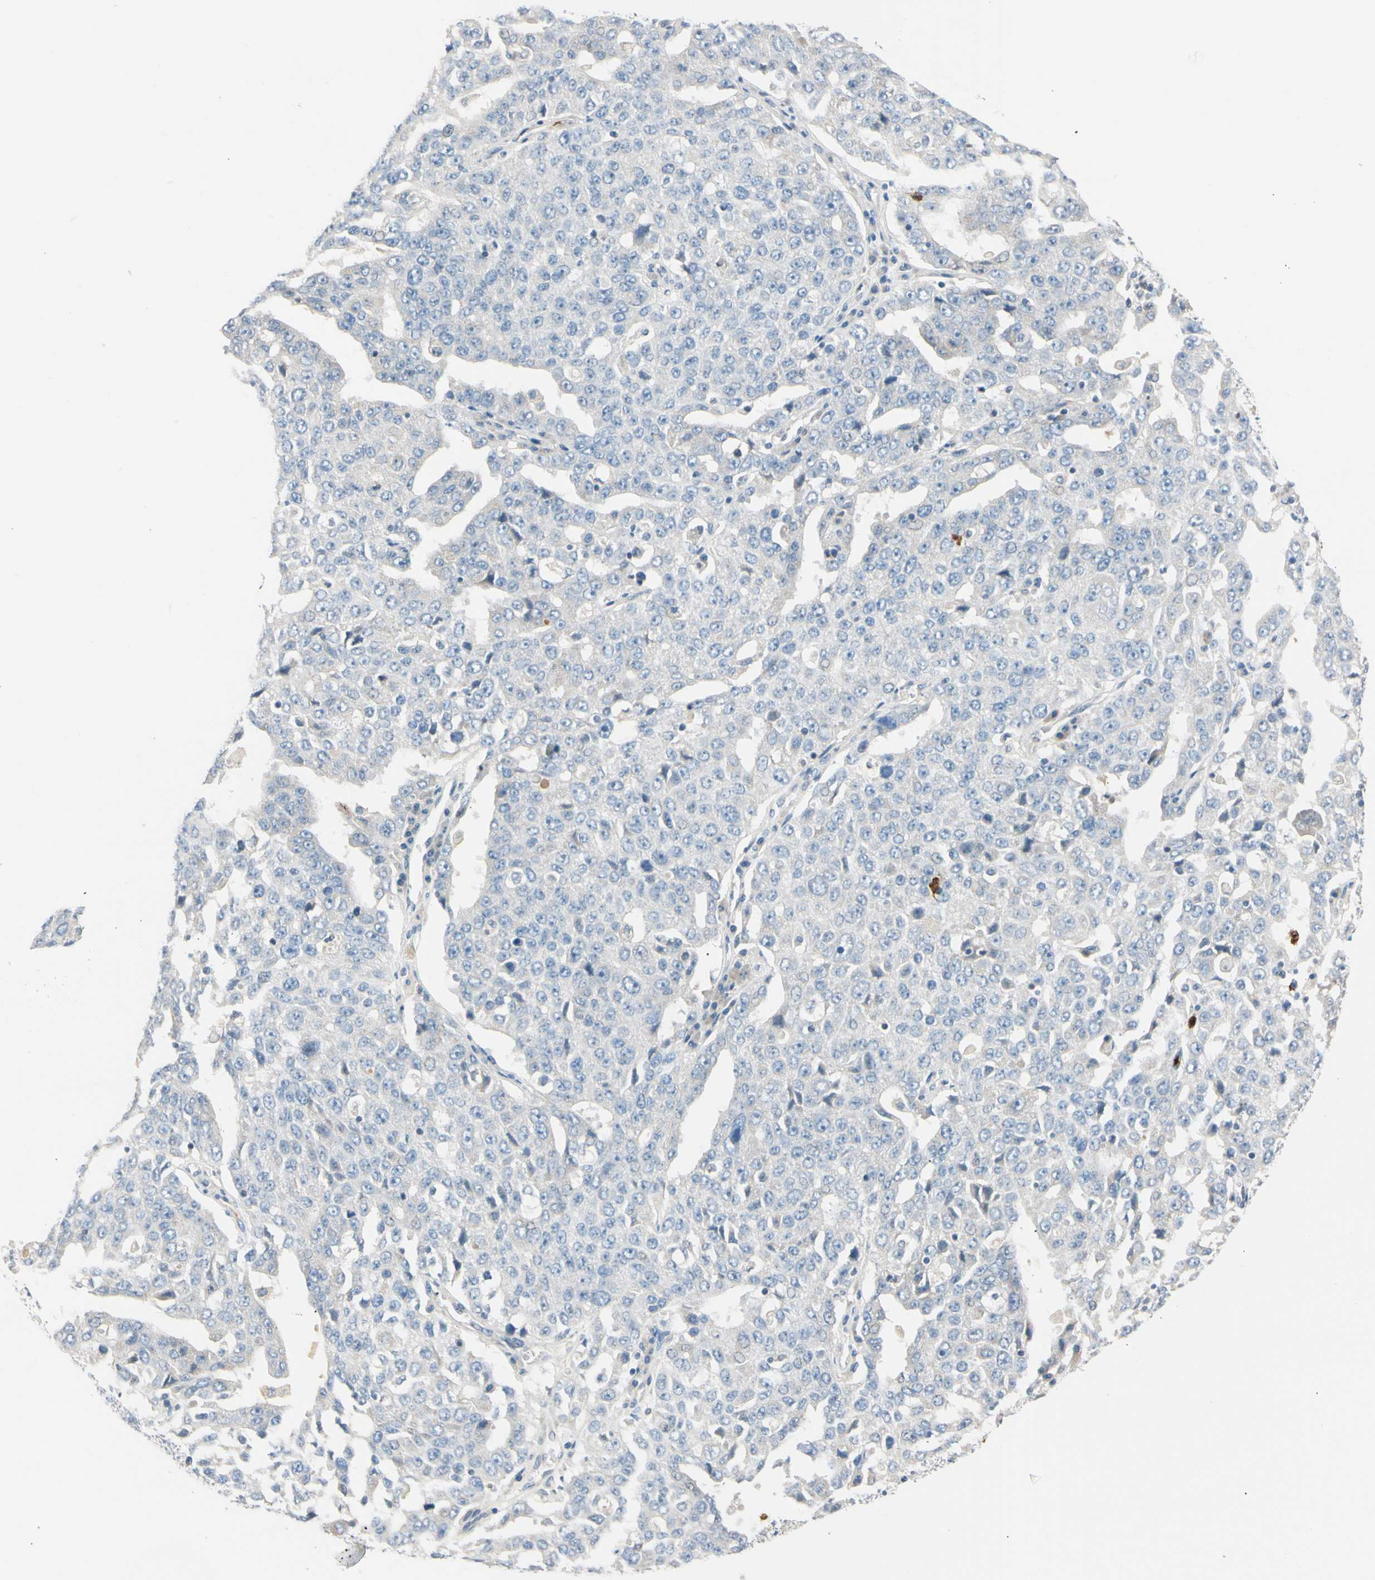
{"staining": {"intensity": "strong", "quantity": "<25%", "location": "cytoplasmic/membranous"}, "tissue": "ovarian cancer", "cell_type": "Tumor cells", "image_type": "cancer", "snomed": [{"axis": "morphology", "description": "Carcinoma, endometroid"}, {"axis": "topography", "description": "Ovary"}], "caption": "Immunohistochemical staining of ovarian cancer (endometroid carcinoma) displays medium levels of strong cytoplasmic/membranous staining in approximately <25% of tumor cells.", "gene": "TRAF5", "patient": {"sex": "female", "age": 62}}